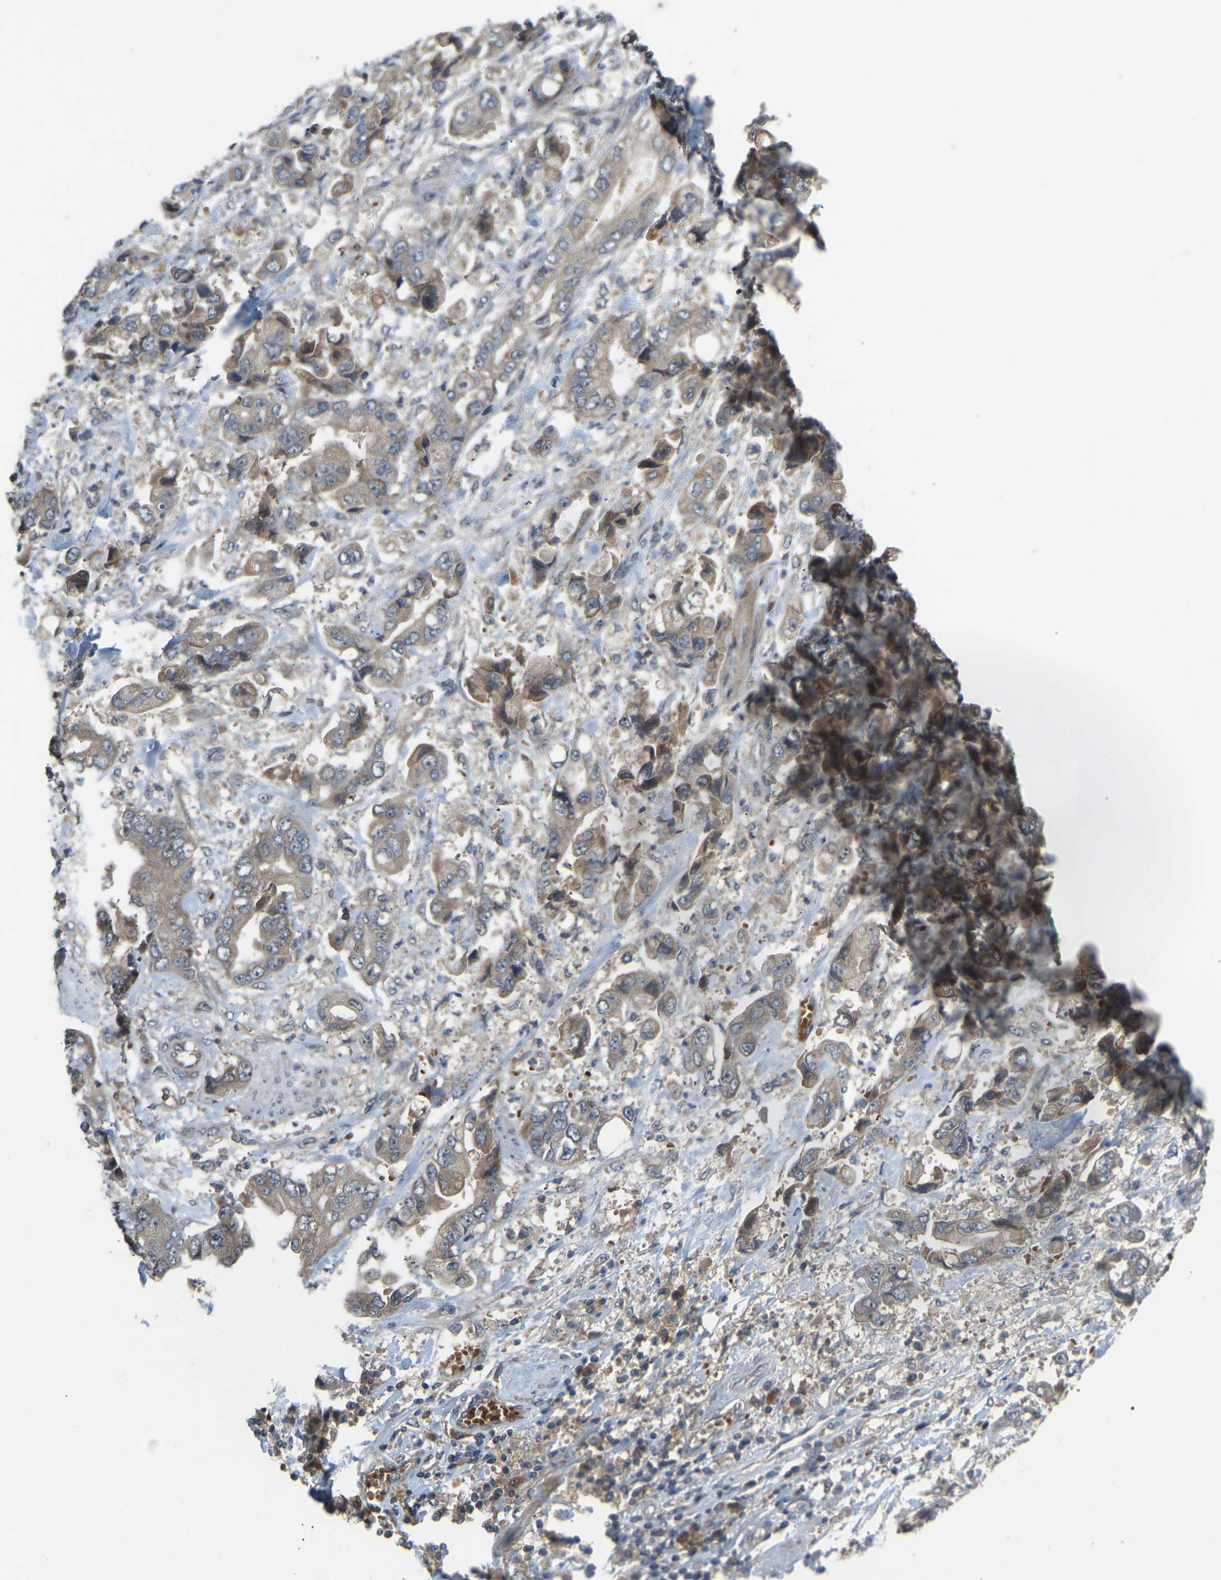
{"staining": {"intensity": "weak", "quantity": "<25%", "location": "cytoplasmic/membranous"}, "tissue": "stomach cancer", "cell_type": "Tumor cells", "image_type": "cancer", "snomed": [{"axis": "morphology", "description": "Normal tissue, NOS"}, {"axis": "morphology", "description": "Adenocarcinoma, NOS"}, {"axis": "topography", "description": "Stomach"}], "caption": "High power microscopy photomicrograph of an immunohistochemistry (IHC) micrograph of stomach cancer (adenocarcinoma), revealing no significant staining in tumor cells.", "gene": "ZNF71", "patient": {"sex": "male", "age": 62}}